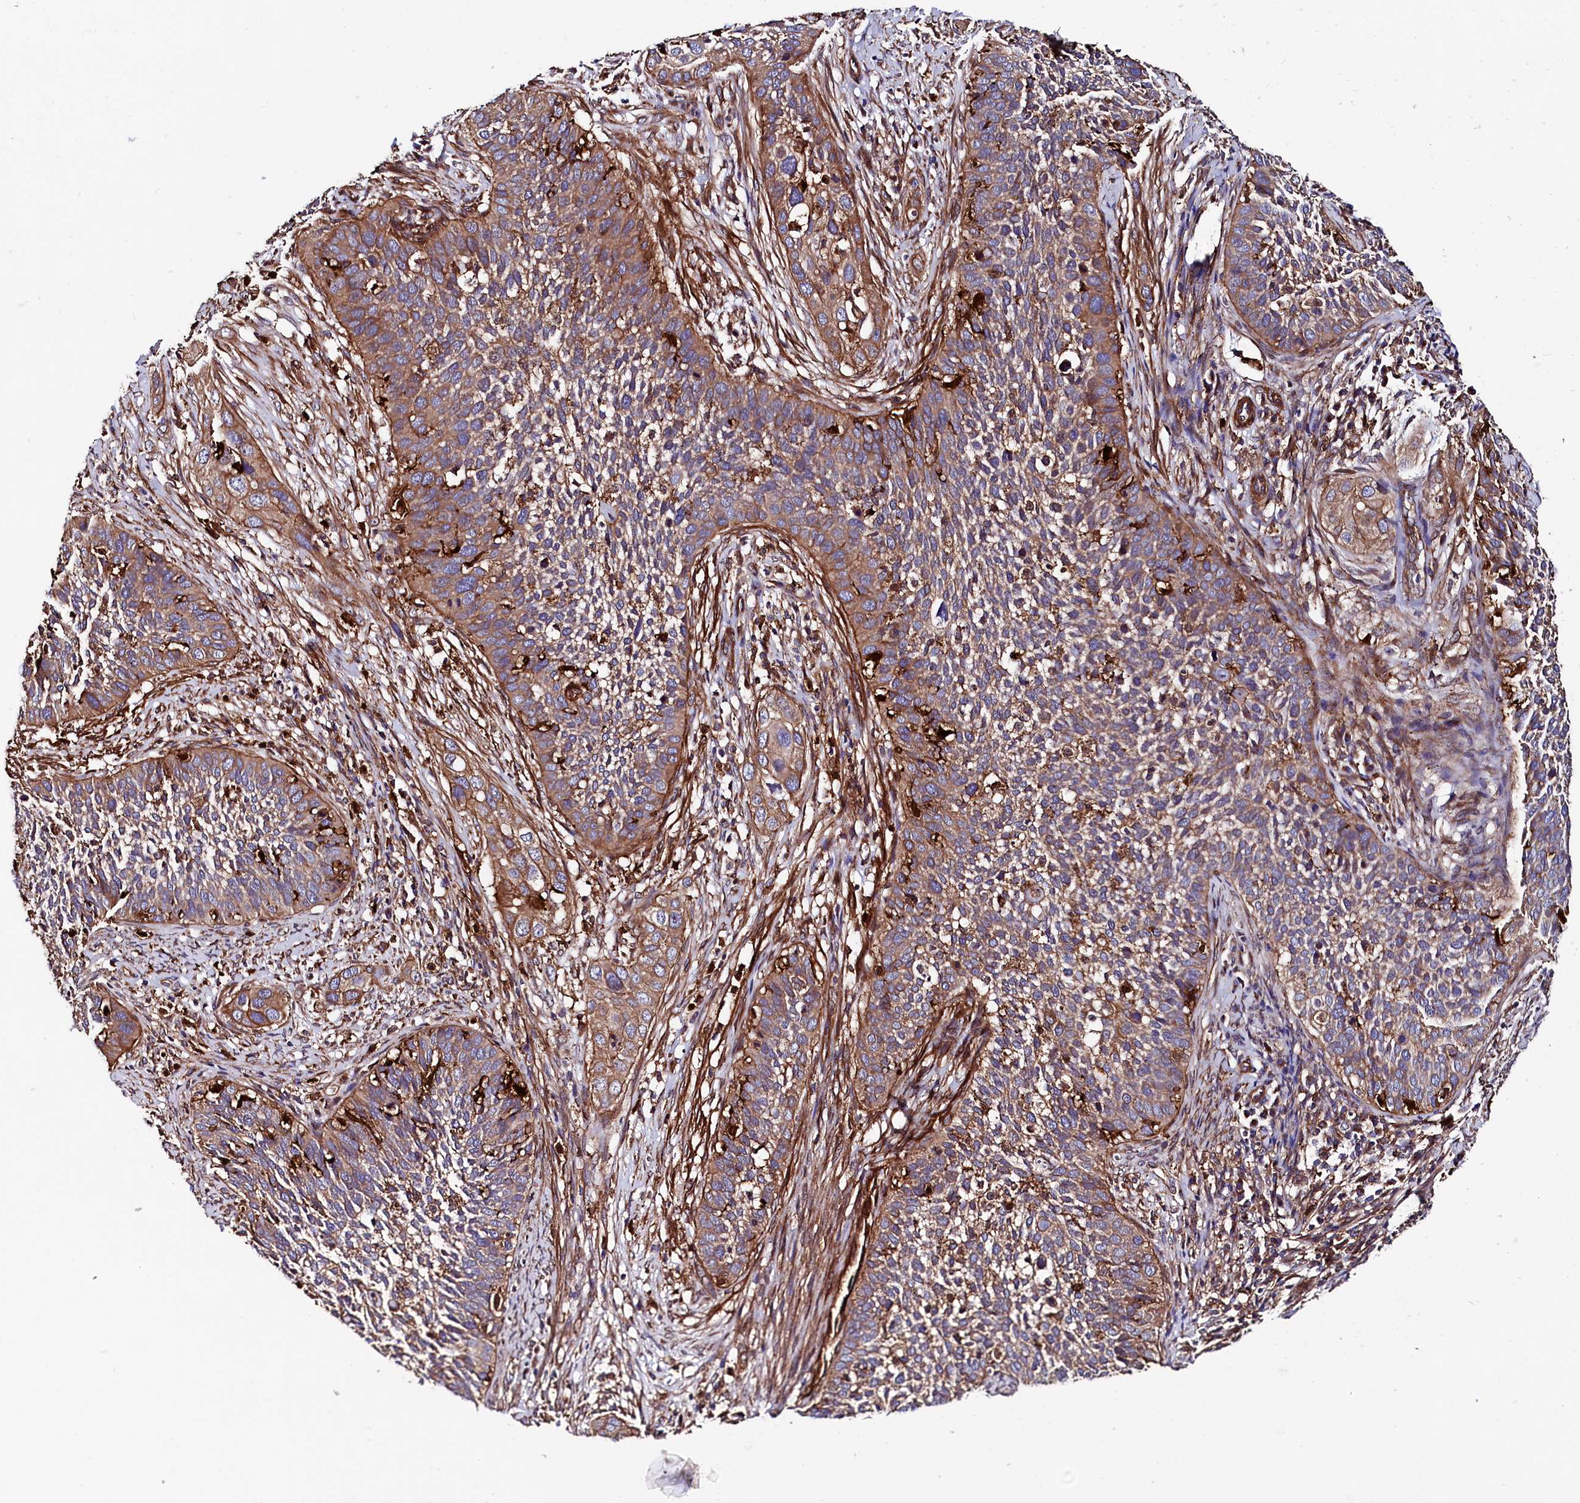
{"staining": {"intensity": "moderate", "quantity": ">75%", "location": "cytoplasmic/membranous"}, "tissue": "cervical cancer", "cell_type": "Tumor cells", "image_type": "cancer", "snomed": [{"axis": "morphology", "description": "Squamous cell carcinoma, NOS"}, {"axis": "topography", "description": "Cervix"}], "caption": "Human cervical squamous cell carcinoma stained for a protein (brown) displays moderate cytoplasmic/membranous positive staining in approximately >75% of tumor cells.", "gene": "STAMBPL1", "patient": {"sex": "female", "age": 34}}